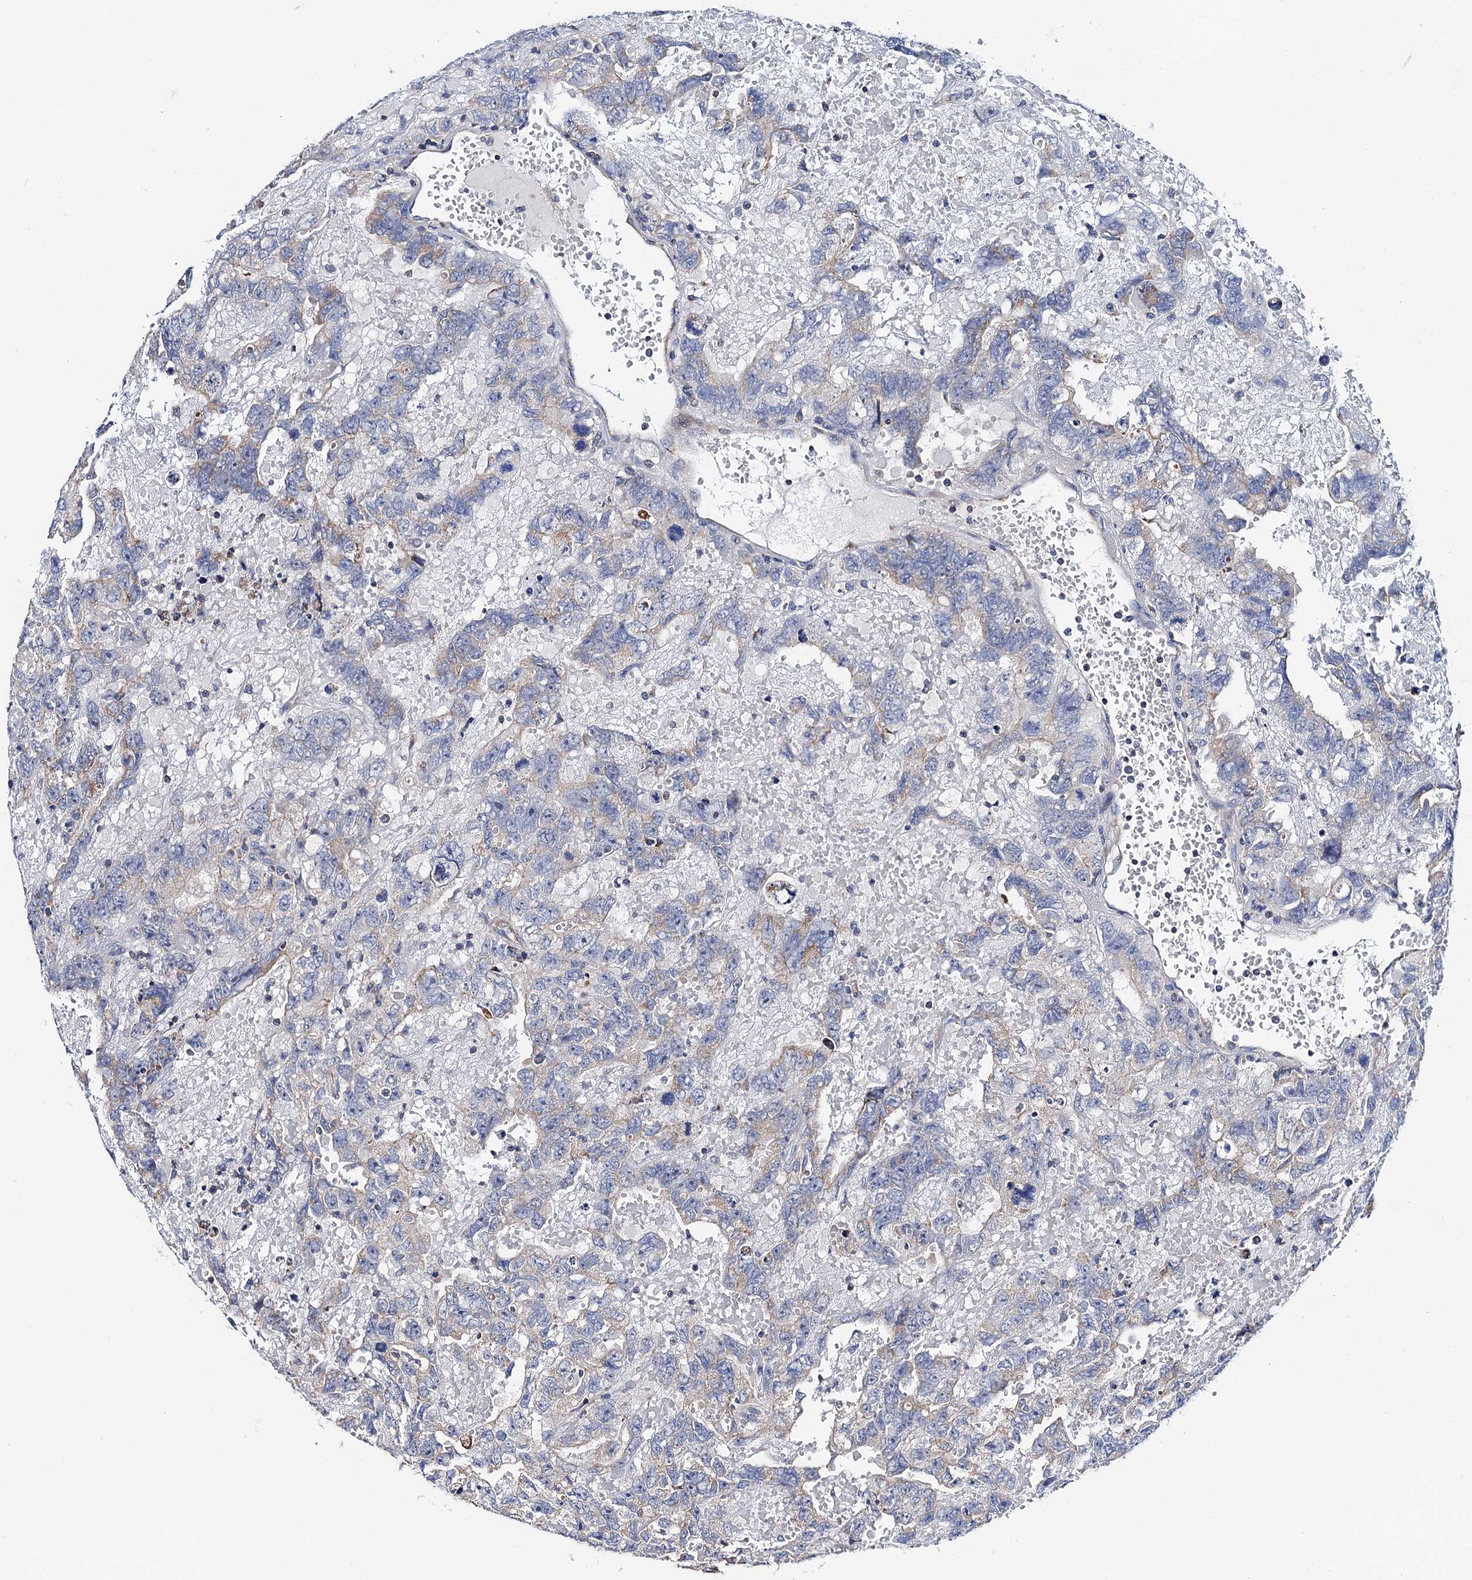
{"staining": {"intensity": "negative", "quantity": "none", "location": "none"}, "tissue": "testis cancer", "cell_type": "Tumor cells", "image_type": "cancer", "snomed": [{"axis": "morphology", "description": "Carcinoma, Embryonal, NOS"}, {"axis": "topography", "description": "Testis"}], "caption": "An image of embryonal carcinoma (testis) stained for a protein reveals no brown staining in tumor cells.", "gene": "MRPL48", "patient": {"sex": "male", "age": 45}}